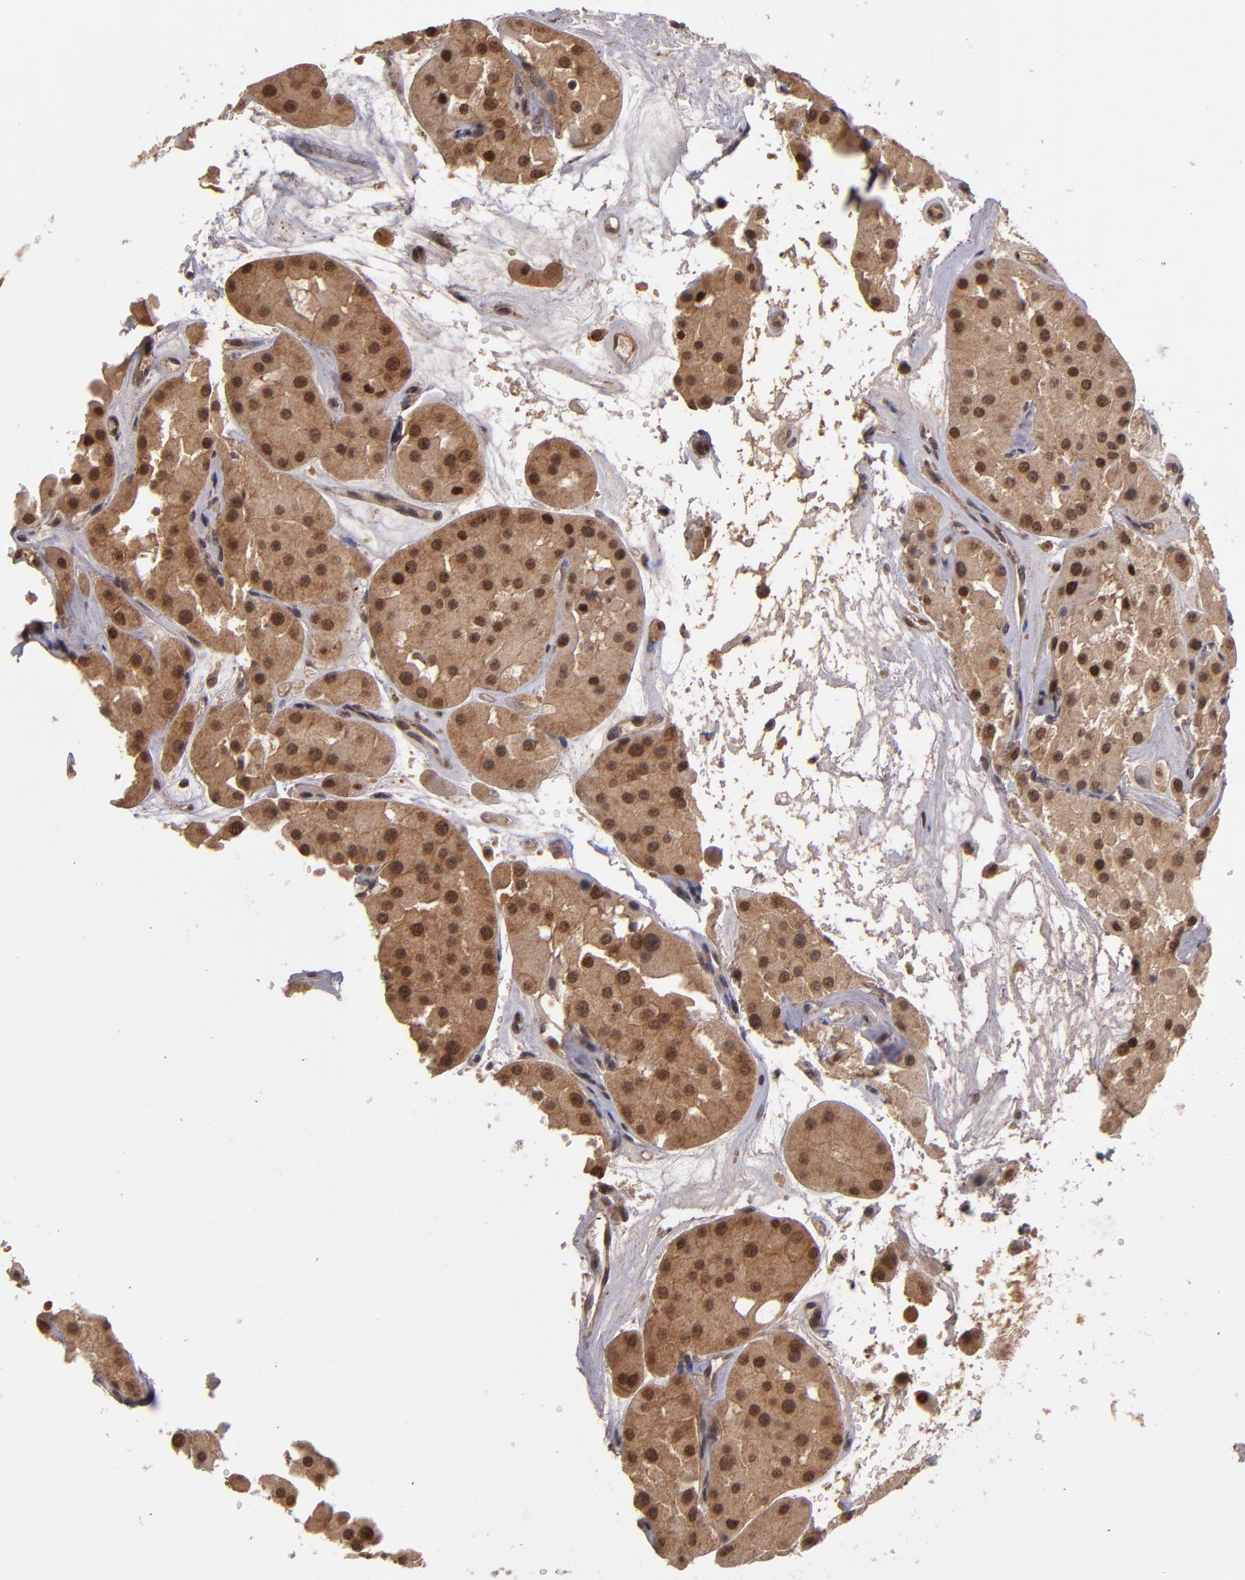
{"staining": {"intensity": "moderate", "quantity": ">75%", "location": "cytoplasmic/membranous,nuclear"}, "tissue": "renal cancer", "cell_type": "Tumor cells", "image_type": "cancer", "snomed": [{"axis": "morphology", "description": "Adenocarcinoma, uncertain malignant potential"}, {"axis": "topography", "description": "Kidney"}], "caption": "DAB (3,3'-diaminobenzidine) immunohistochemical staining of renal cancer (adenocarcinoma,  uncertain malignant potential) demonstrates moderate cytoplasmic/membranous and nuclear protein expression in approximately >75% of tumor cells. The staining was performed using DAB to visualize the protein expression in brown, while the nuclei were stained in blue with hematoxylin (Magnification: 20x).", "gene": "ABHD12B", "patient": {"sex": "male", "age": 63}}